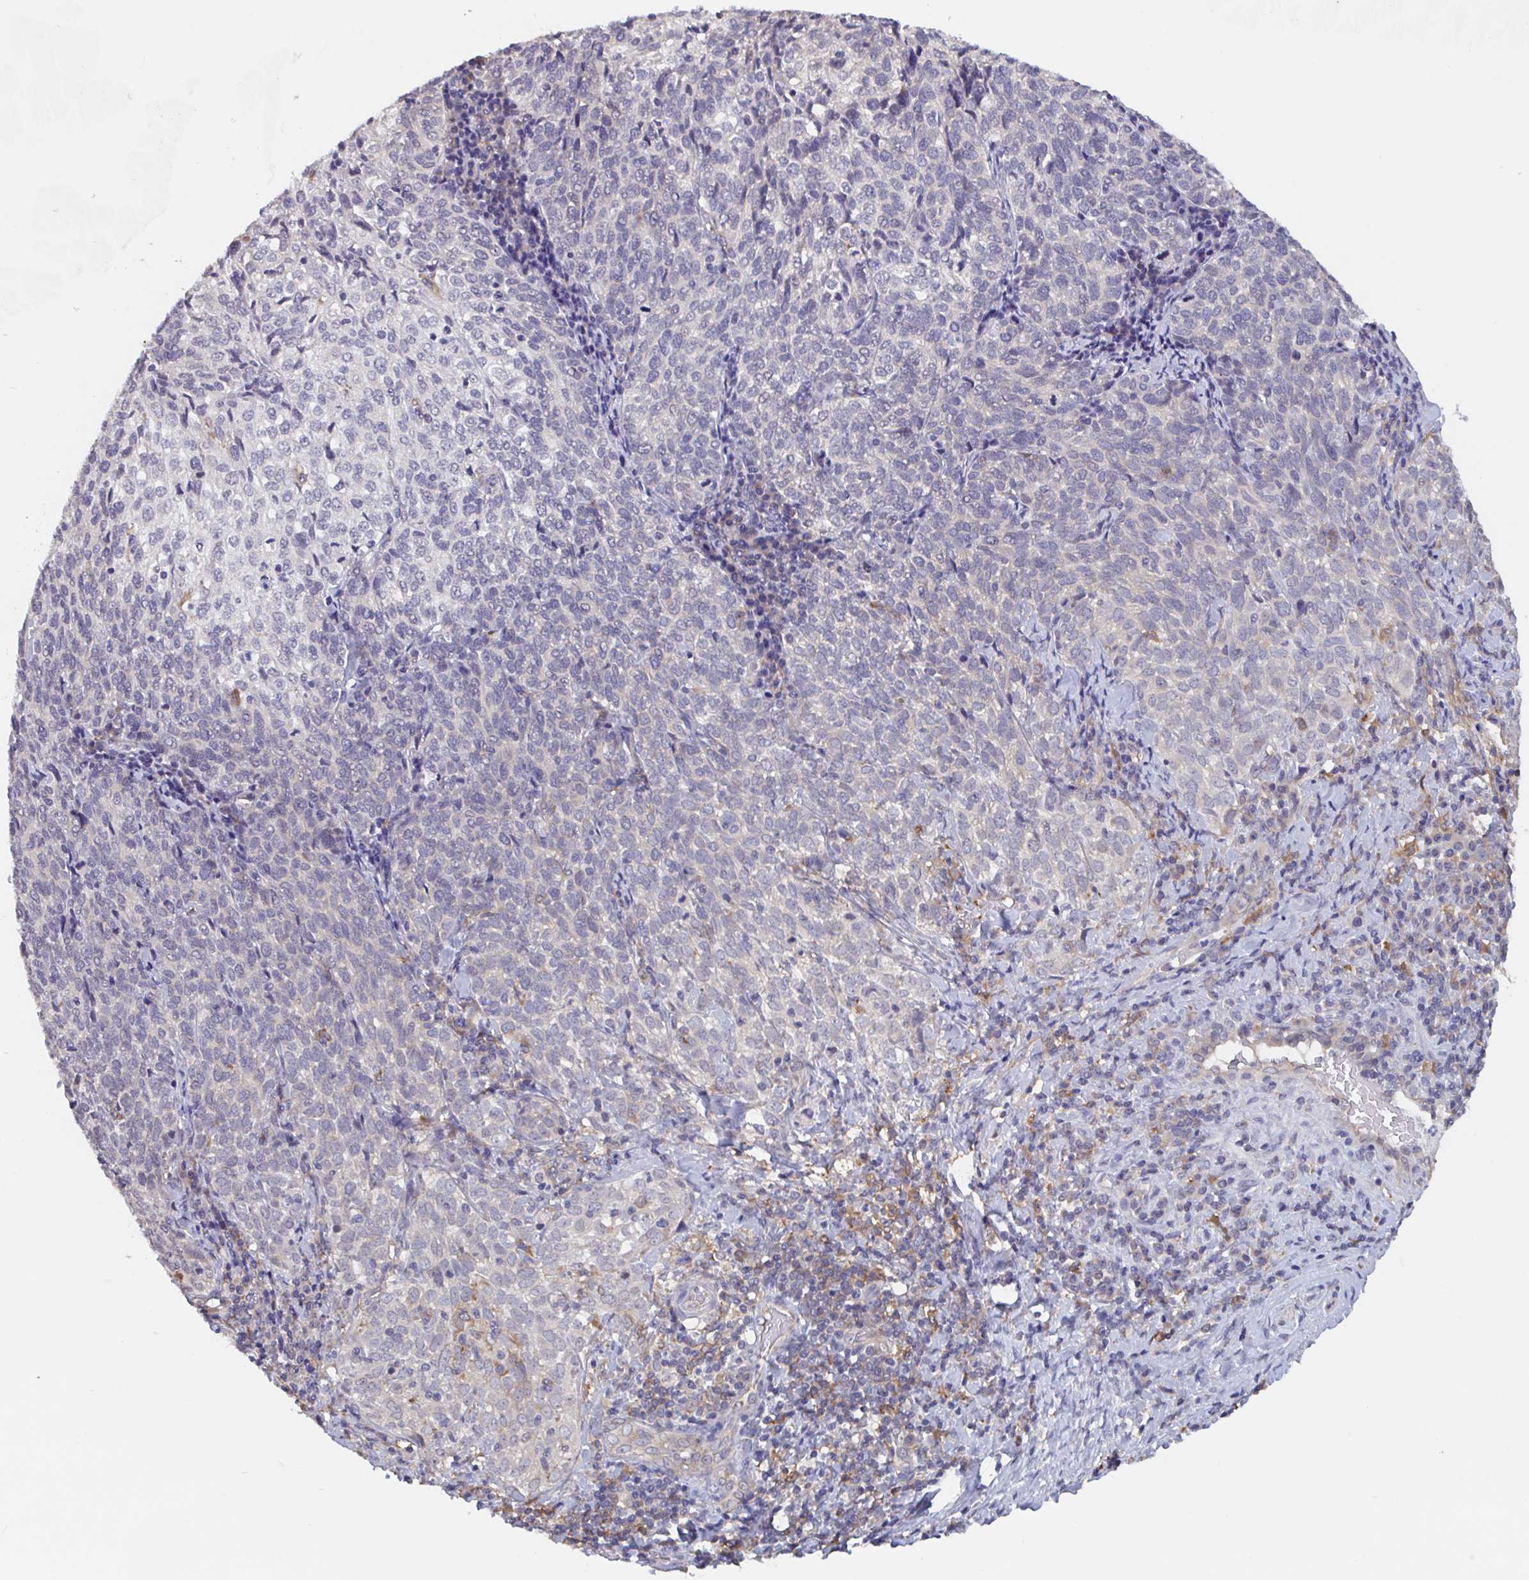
{"staining": {"intensity": "negative", "quantity": "none", "location": "none"}, "tissue": "cervical cancer", "cell_type": "Tumor cells", "image_type": "cancer", "snomed": [{"axis": "morphology", "description": "Normal tissue, NOS"}, {"axis": "morphology", "description": "Squamous cell carcinoma, NOS"}, {"axis": "topography", "description": "Vagina"}, {"axis": "topography", "description": "Cervix"}], "caption": "Immunohistochemical staining of human cervical cancer (squamous cell carcinoma) displays no significant staining in tumor cells.", "gene": "SNX8", "patient": {"sex": "female", "age": 45}}